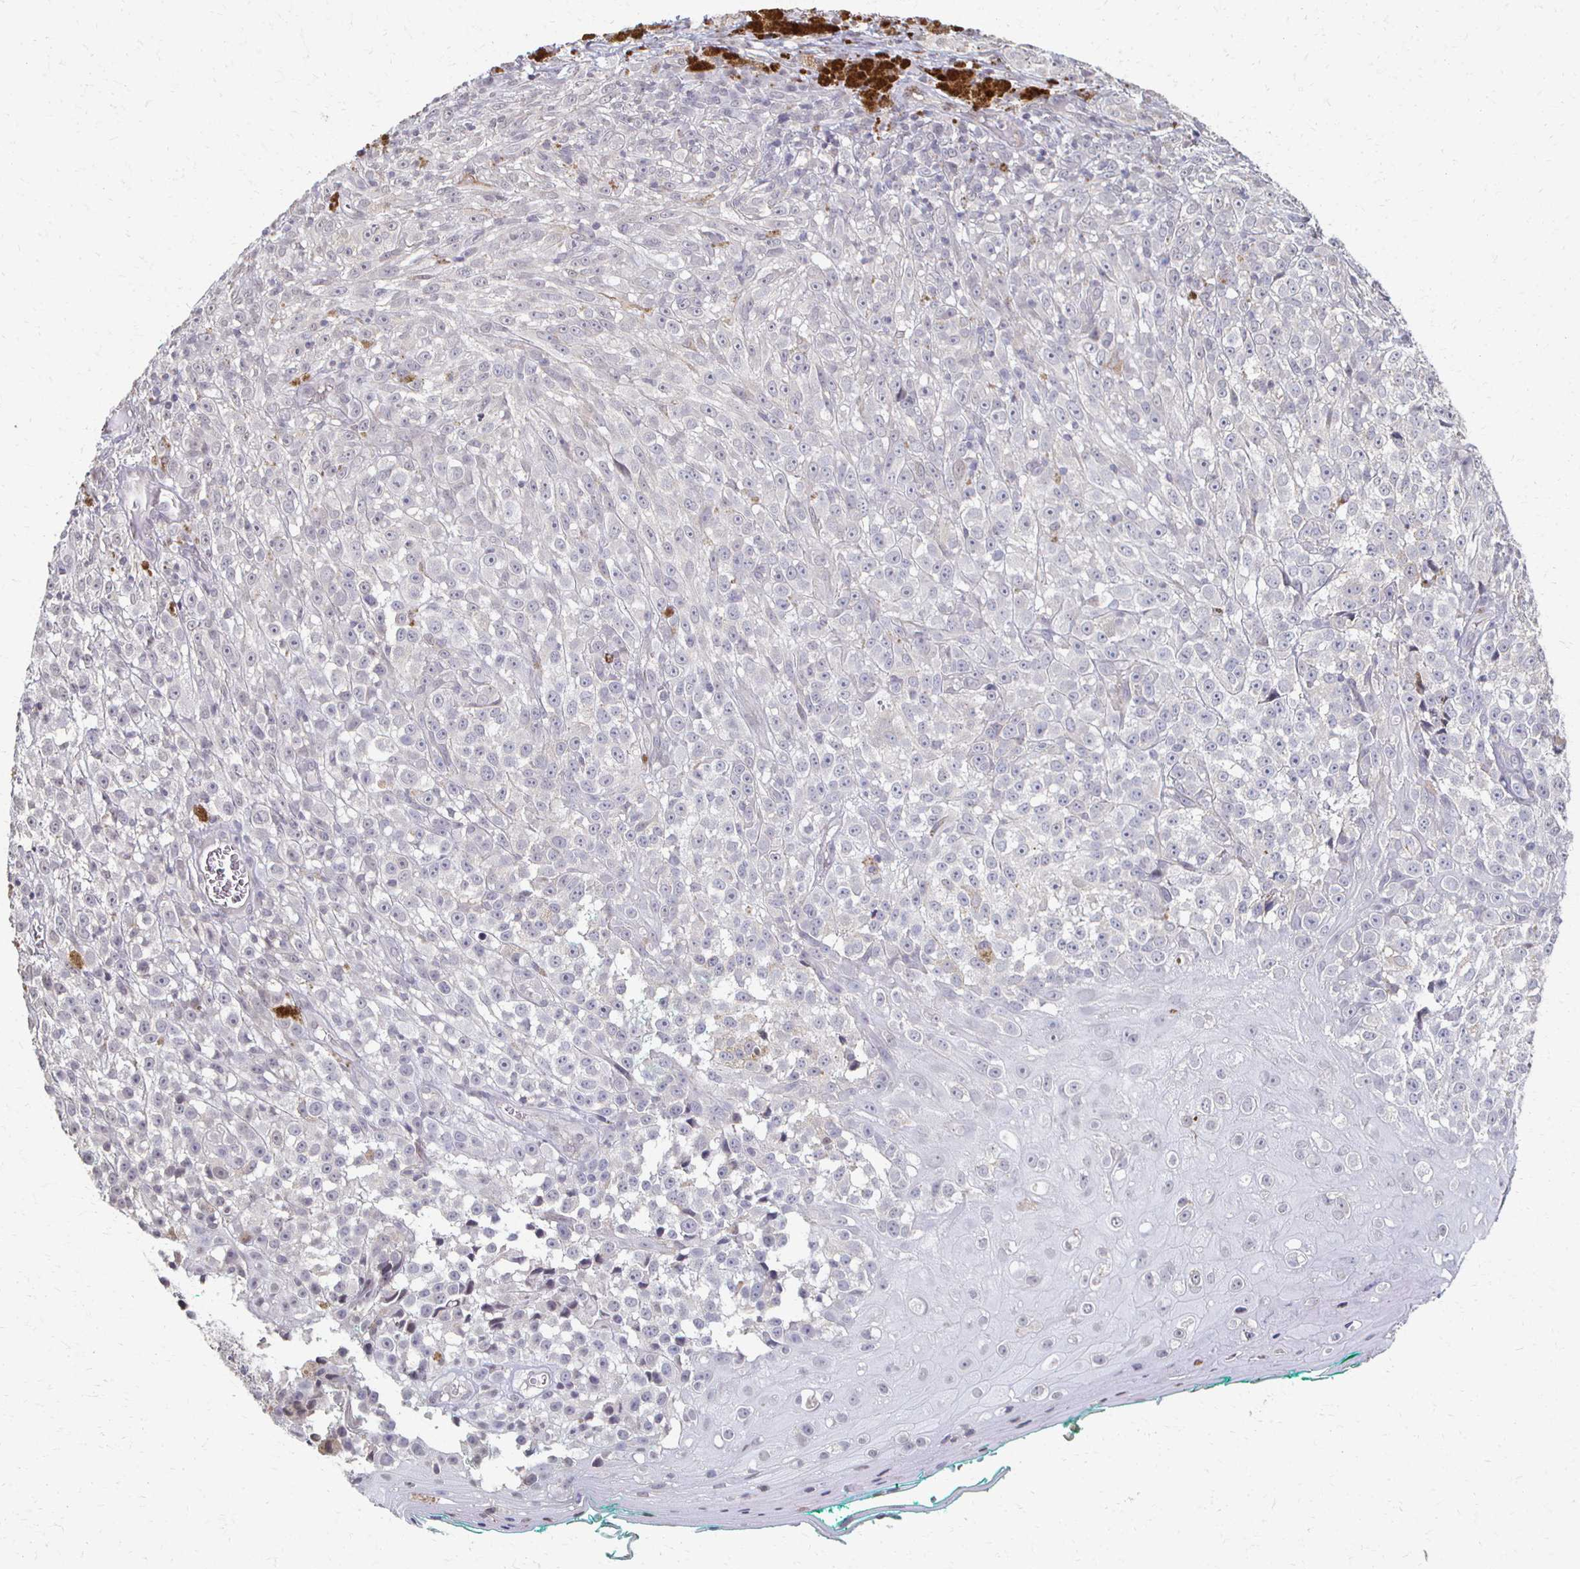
{"staining": {"intensity": "negative", "quantity": "none", "location": "none"}, "tissue": "melanoma", "cell_type": "Tumor cells", "image_type": "cancer", "snomed": [{"axis": "morphology", "description": "Malignant melanoma, NOS"}, {"axis": "topography", "description": "Skin"}], "caption": "DAB (3,3'-diaminobenzidine) immunohistochemical staining of melanoma displays no significant positivity in tumor cells.", "gene": "DAB1", "patient": {"sex": "male", "age": 79}}